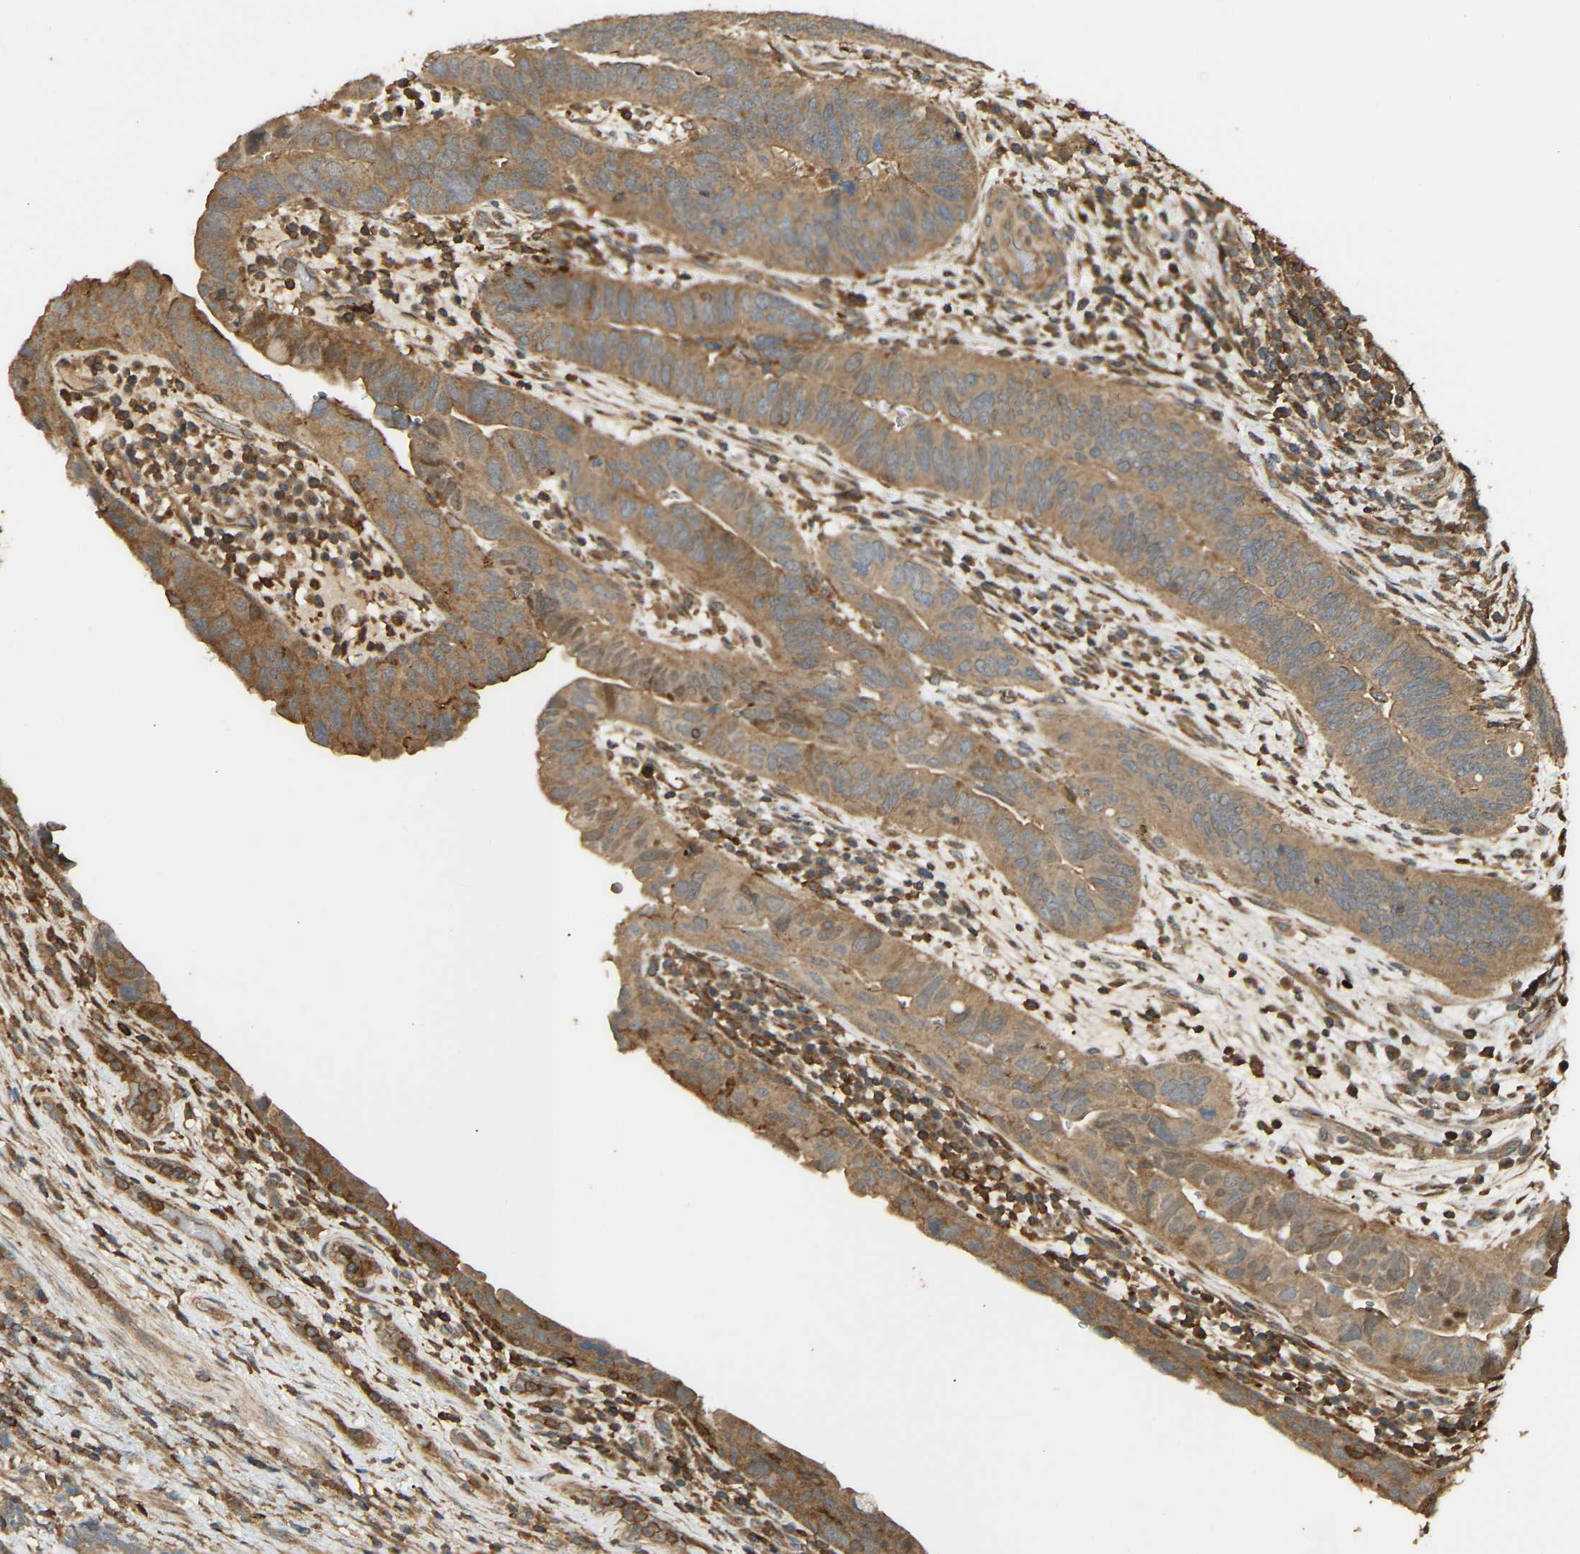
{"staining": {"intensity": "moderate", "quantity": ">75%", "location": "cytoplasmic/membranous"}, "tissue": "urothelial cancer", "cell_type": "Tumor cells", "image_type": "cancer", "snomed": [{"axis": "morphology", "description": "Urothelial carcinoma, High grade"}, {"axis": "topography", "description": "Urinary bladder"}], "caption": "Protein analysis of urothelial cancer tissue demonstrates moderate cytoplasmic/membranous staining in approximately >75% of tumor cells.", "gene": "GOPC", "patient": {"sex": "female", "age": 82}}